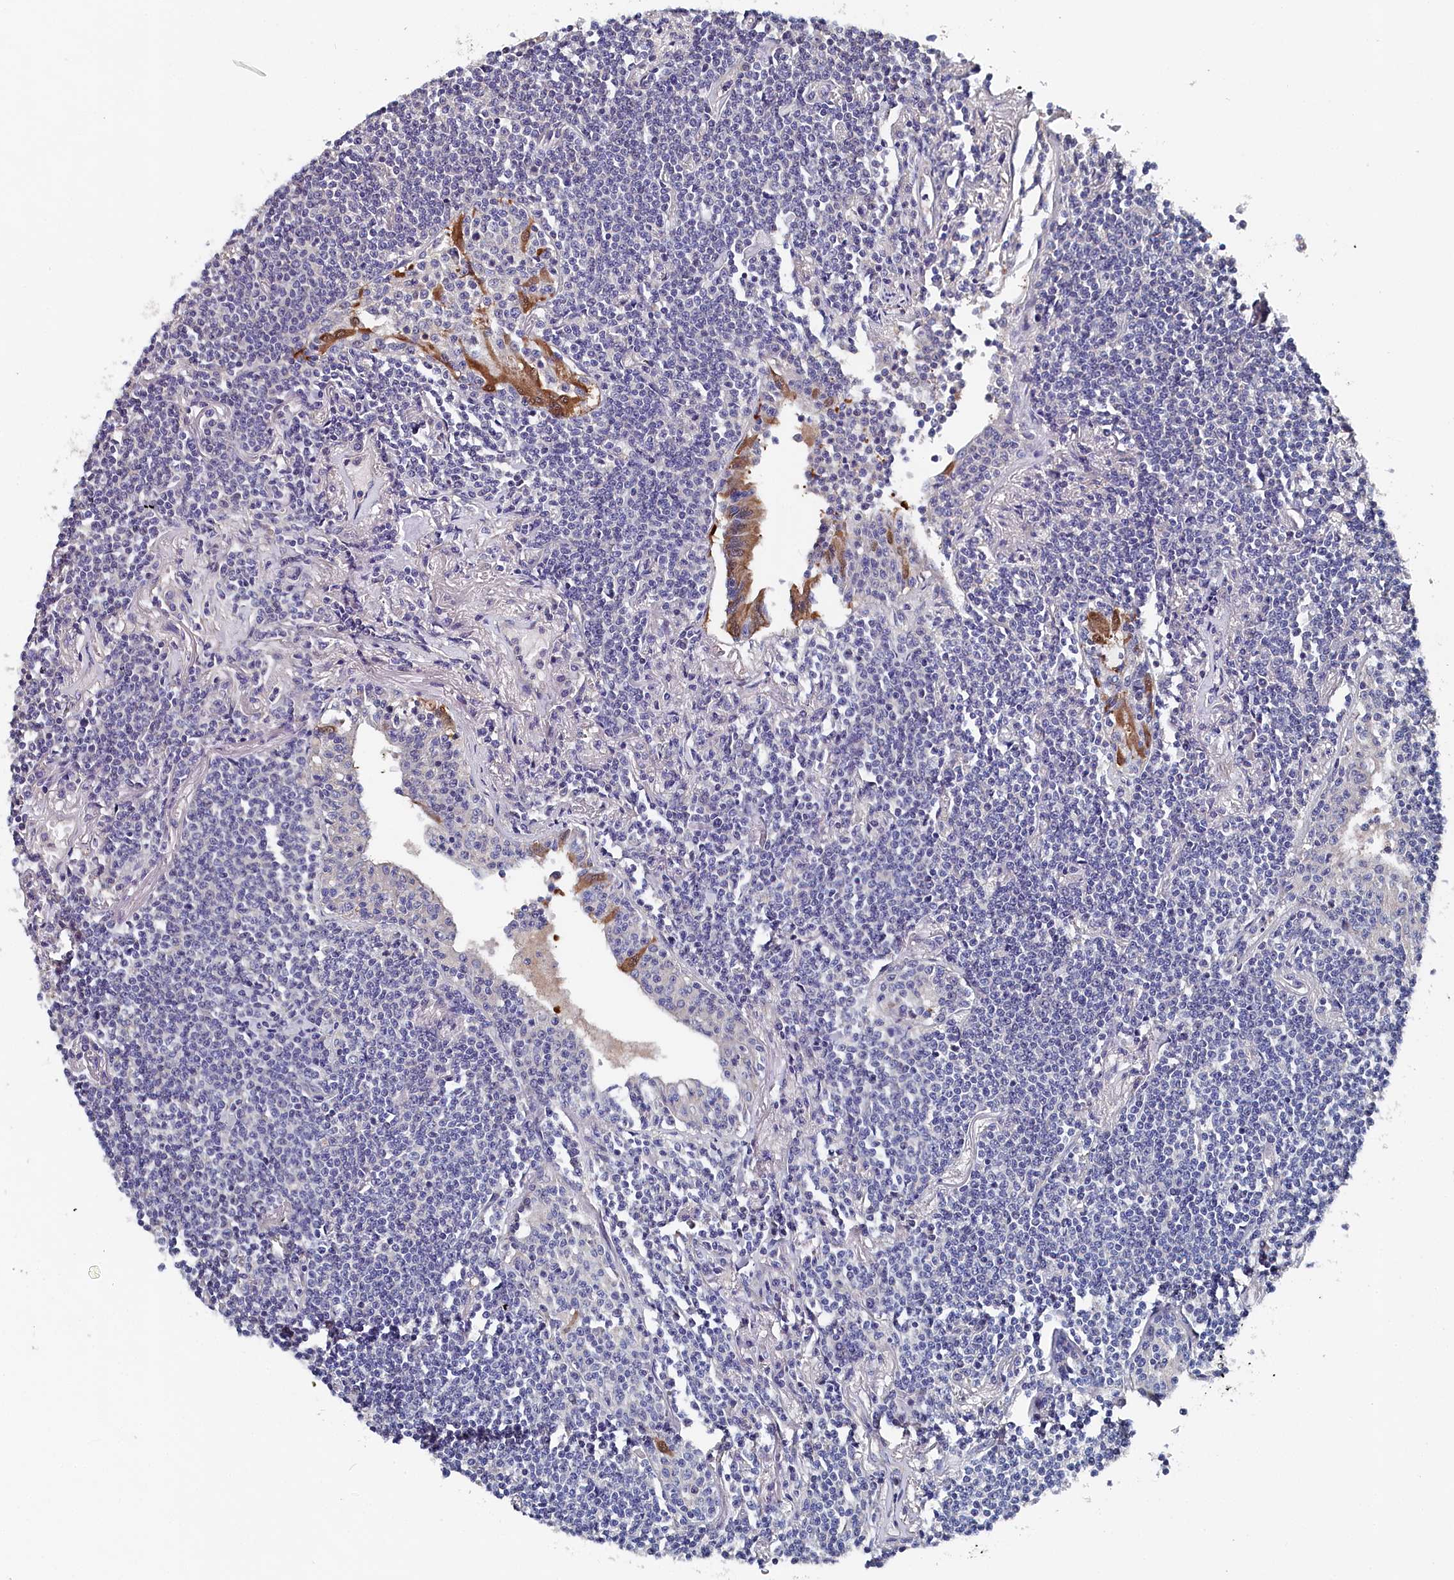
{"staining": {"intensity": "negative", "quantity": "none", "location": "none"}, "tissue": "lymphoma", "cell_type": "Tumor cells", "image_type": "cancer", "snomed": [{"axis": "morphology", "description": "Malignant lymphoma, non-Hodgkin's type, Low grade"}, {"axis": "topography", "description": "Lung"}], "caption": "Low-grade malignant lymphoma, non-Hodgkin's type was stained to show a protein in brown. There is no significant expression in tumor cells.", "gene": "BHMT", "patient": {"sex": "female", "age": 71}}